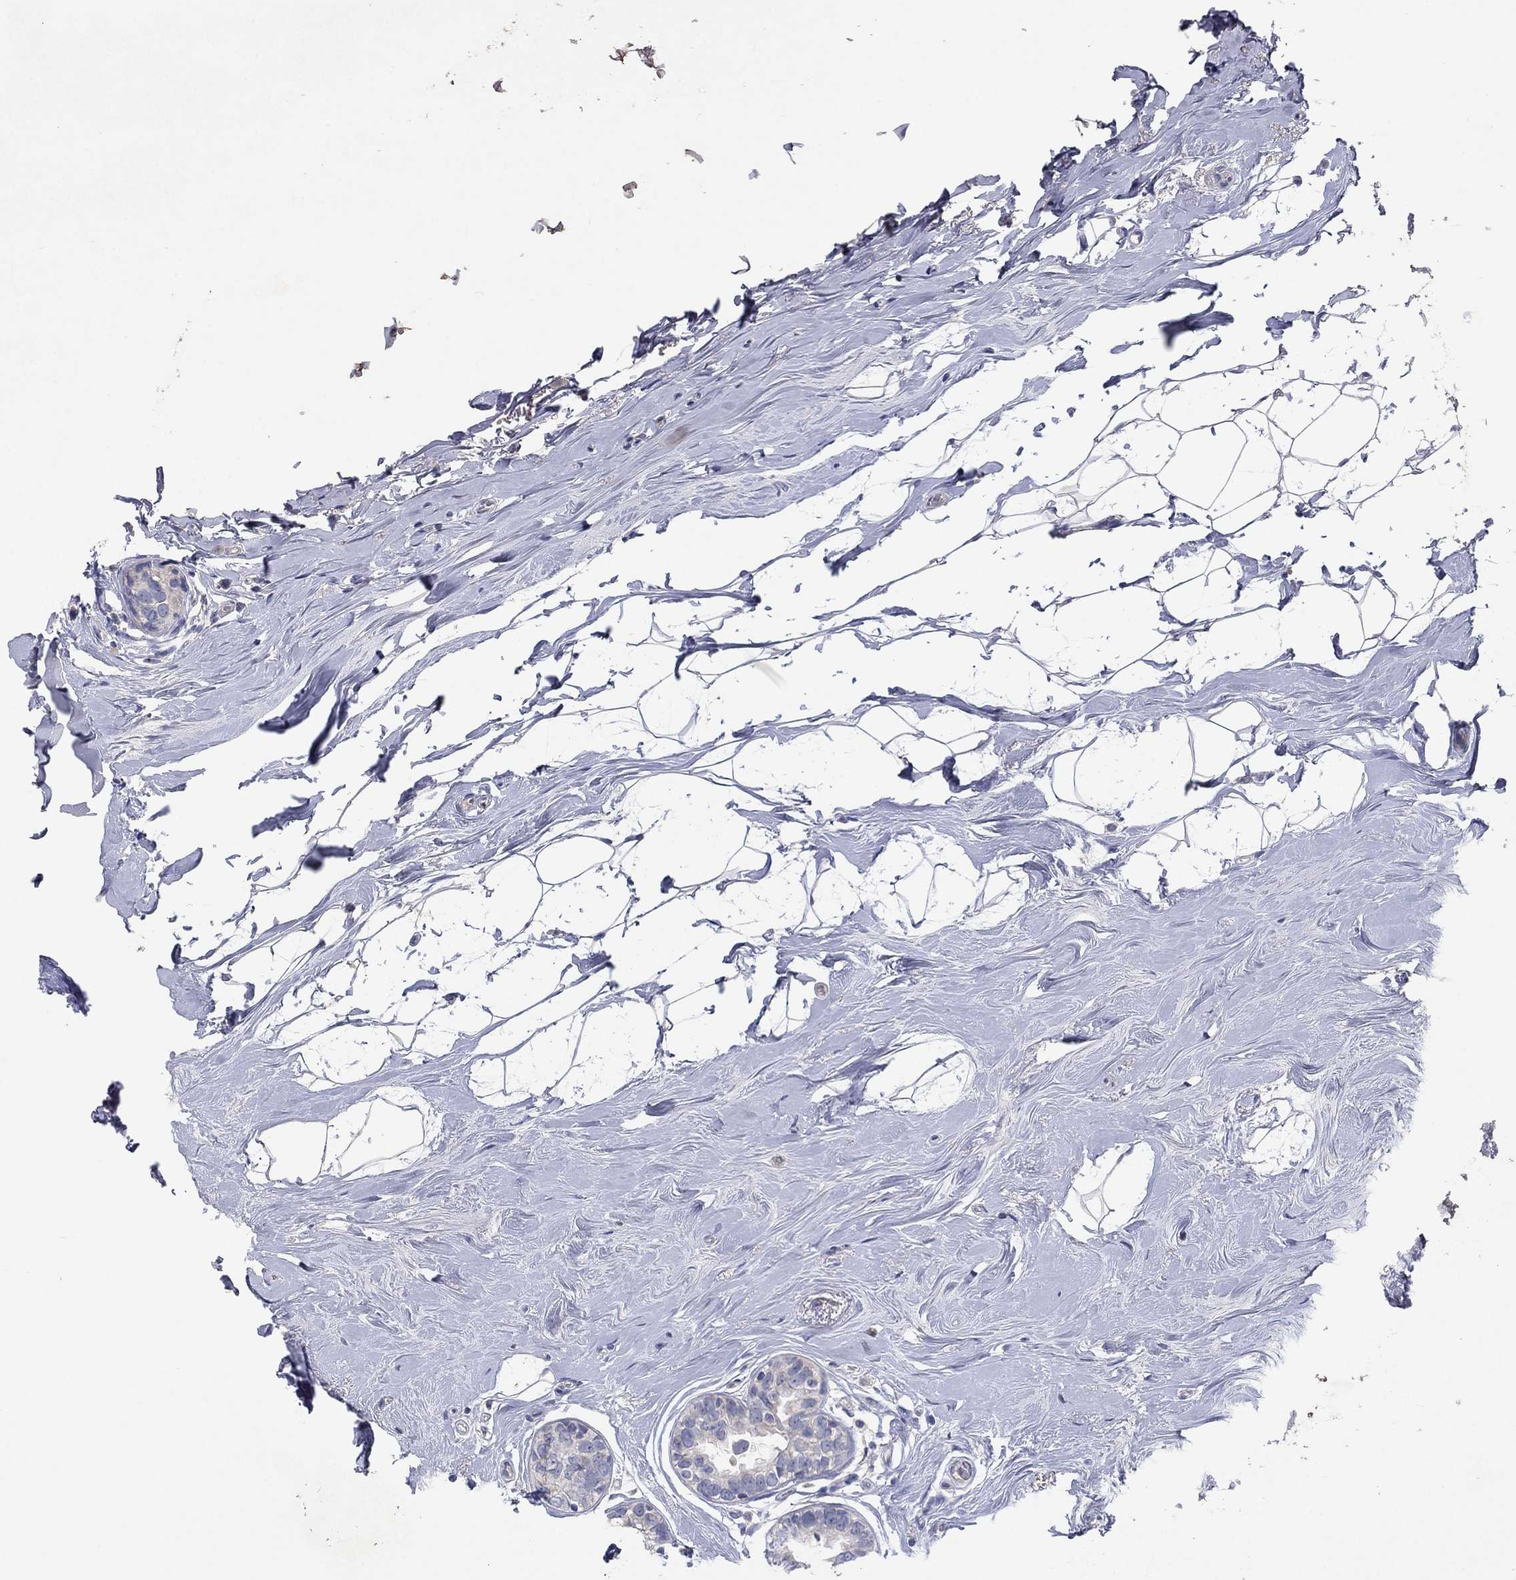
{"staining": {"intensity": "negative", "quantity": "none", "location": "none"}, "tissue": "breast cancer", "cell_type": "Tumor cells", "image_type": "cancer", "snomed": [{"axis": "morphology", "description": "Duct carcinoma"}, {"axis": "topography", "description": "Breast"}], "caption": "A high-resolution photomicrograph shows IHC staining of breast intraductal carcinoma, which exhibits no significant staining in tumor cells.", "gene": "PTGDS", "patient": {"sex": "female", "age": 55}}